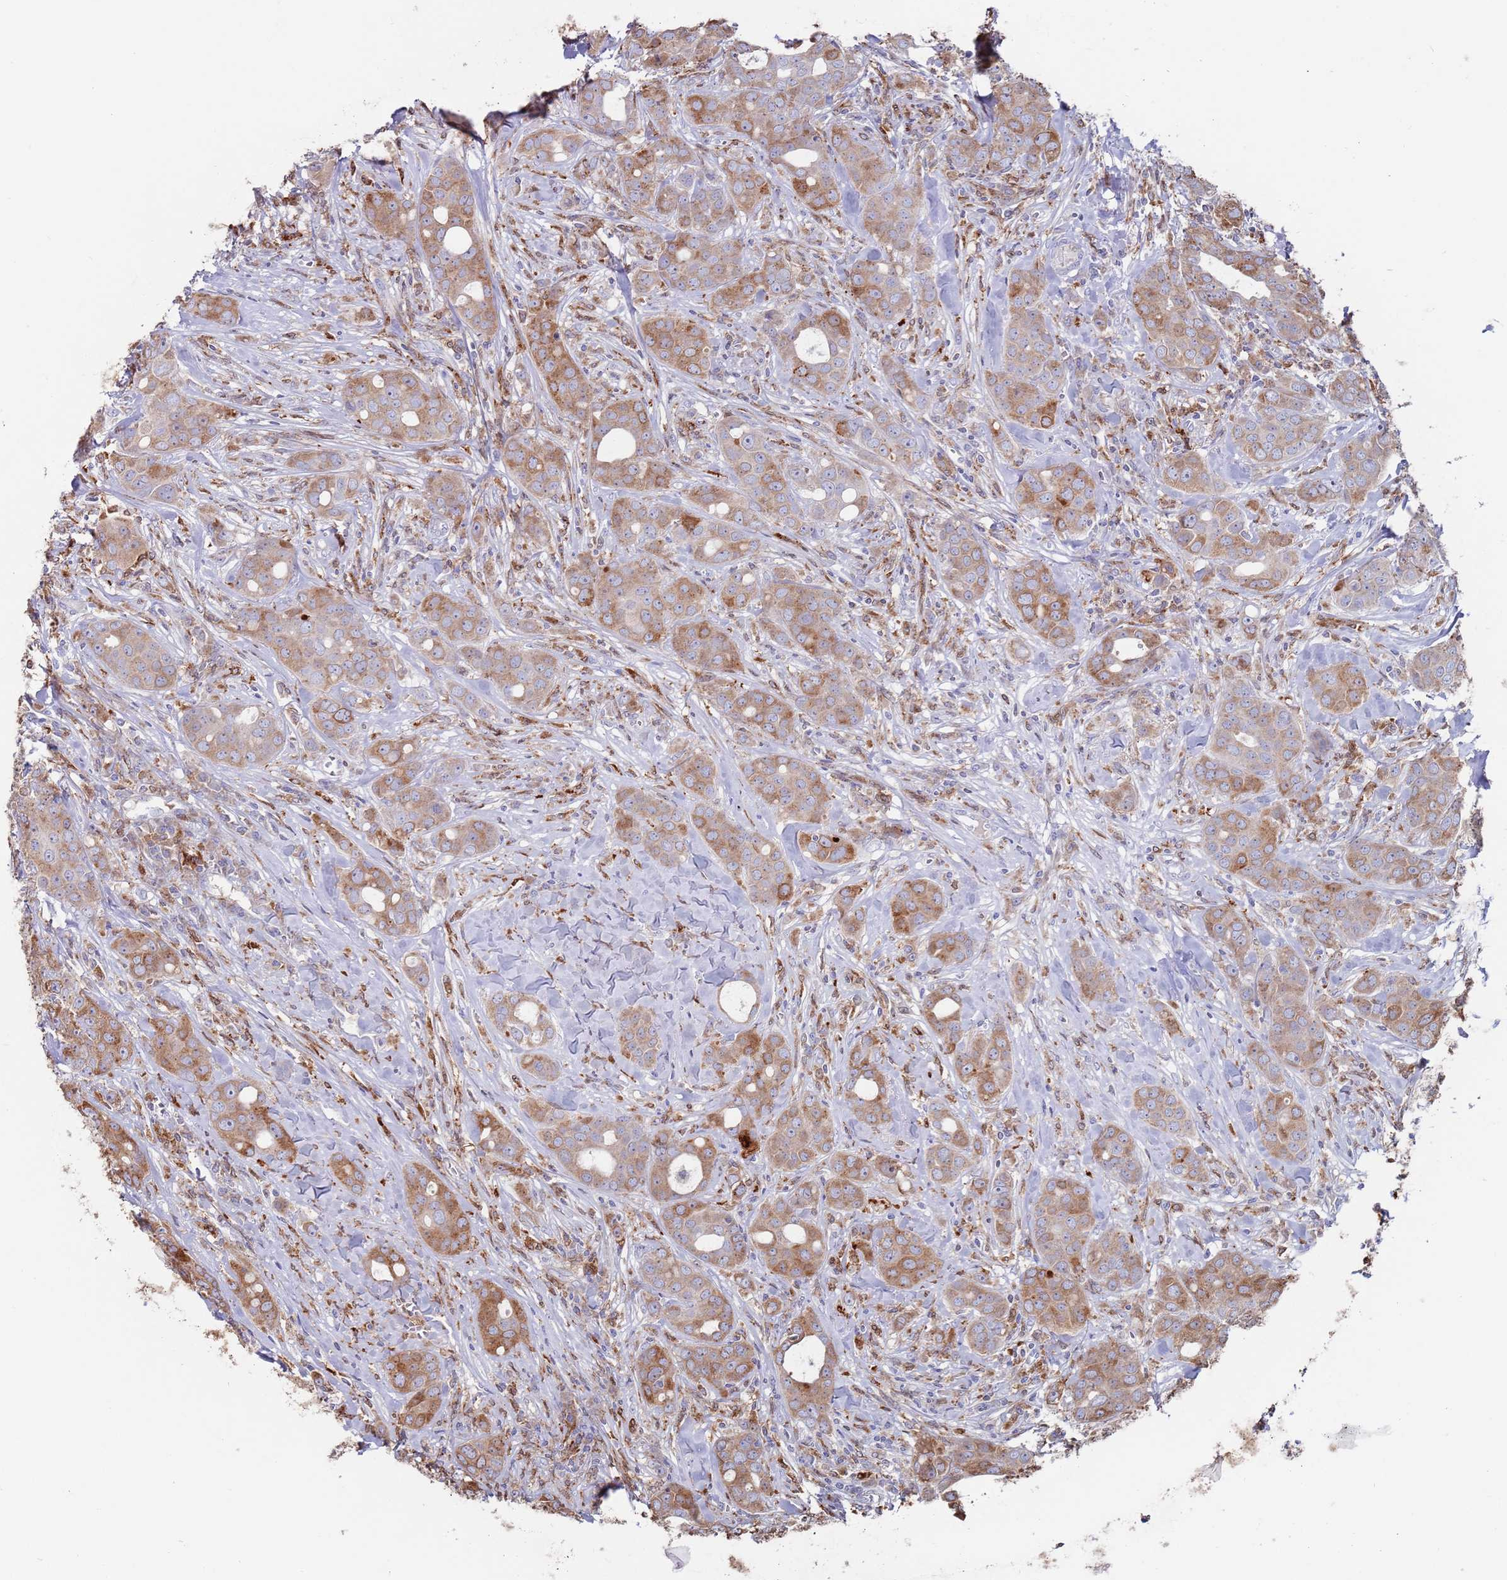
{"staining": {"intensity": "moderate", "quantity": ">75%", "location": "cytoplasmic/membranous"}, "tissue": "breast cancer", "cell_type": "Tumor cells", "image_type": "cancer", "snomed": [{"axis": "morphology", "description": "Duct carcinoma"}, {"axis": "topography", "description": "Breast"}], "caption": "An IHC micrograph of neoplastic tissue is shown. Protein staining in brown labels moderate cytoplasmic/membranous positivity in breast cancer (intraductal carcinoma) within tumor cells.", "gene": "GREB1L", "patient": {"sex": "female", "age": 43}}